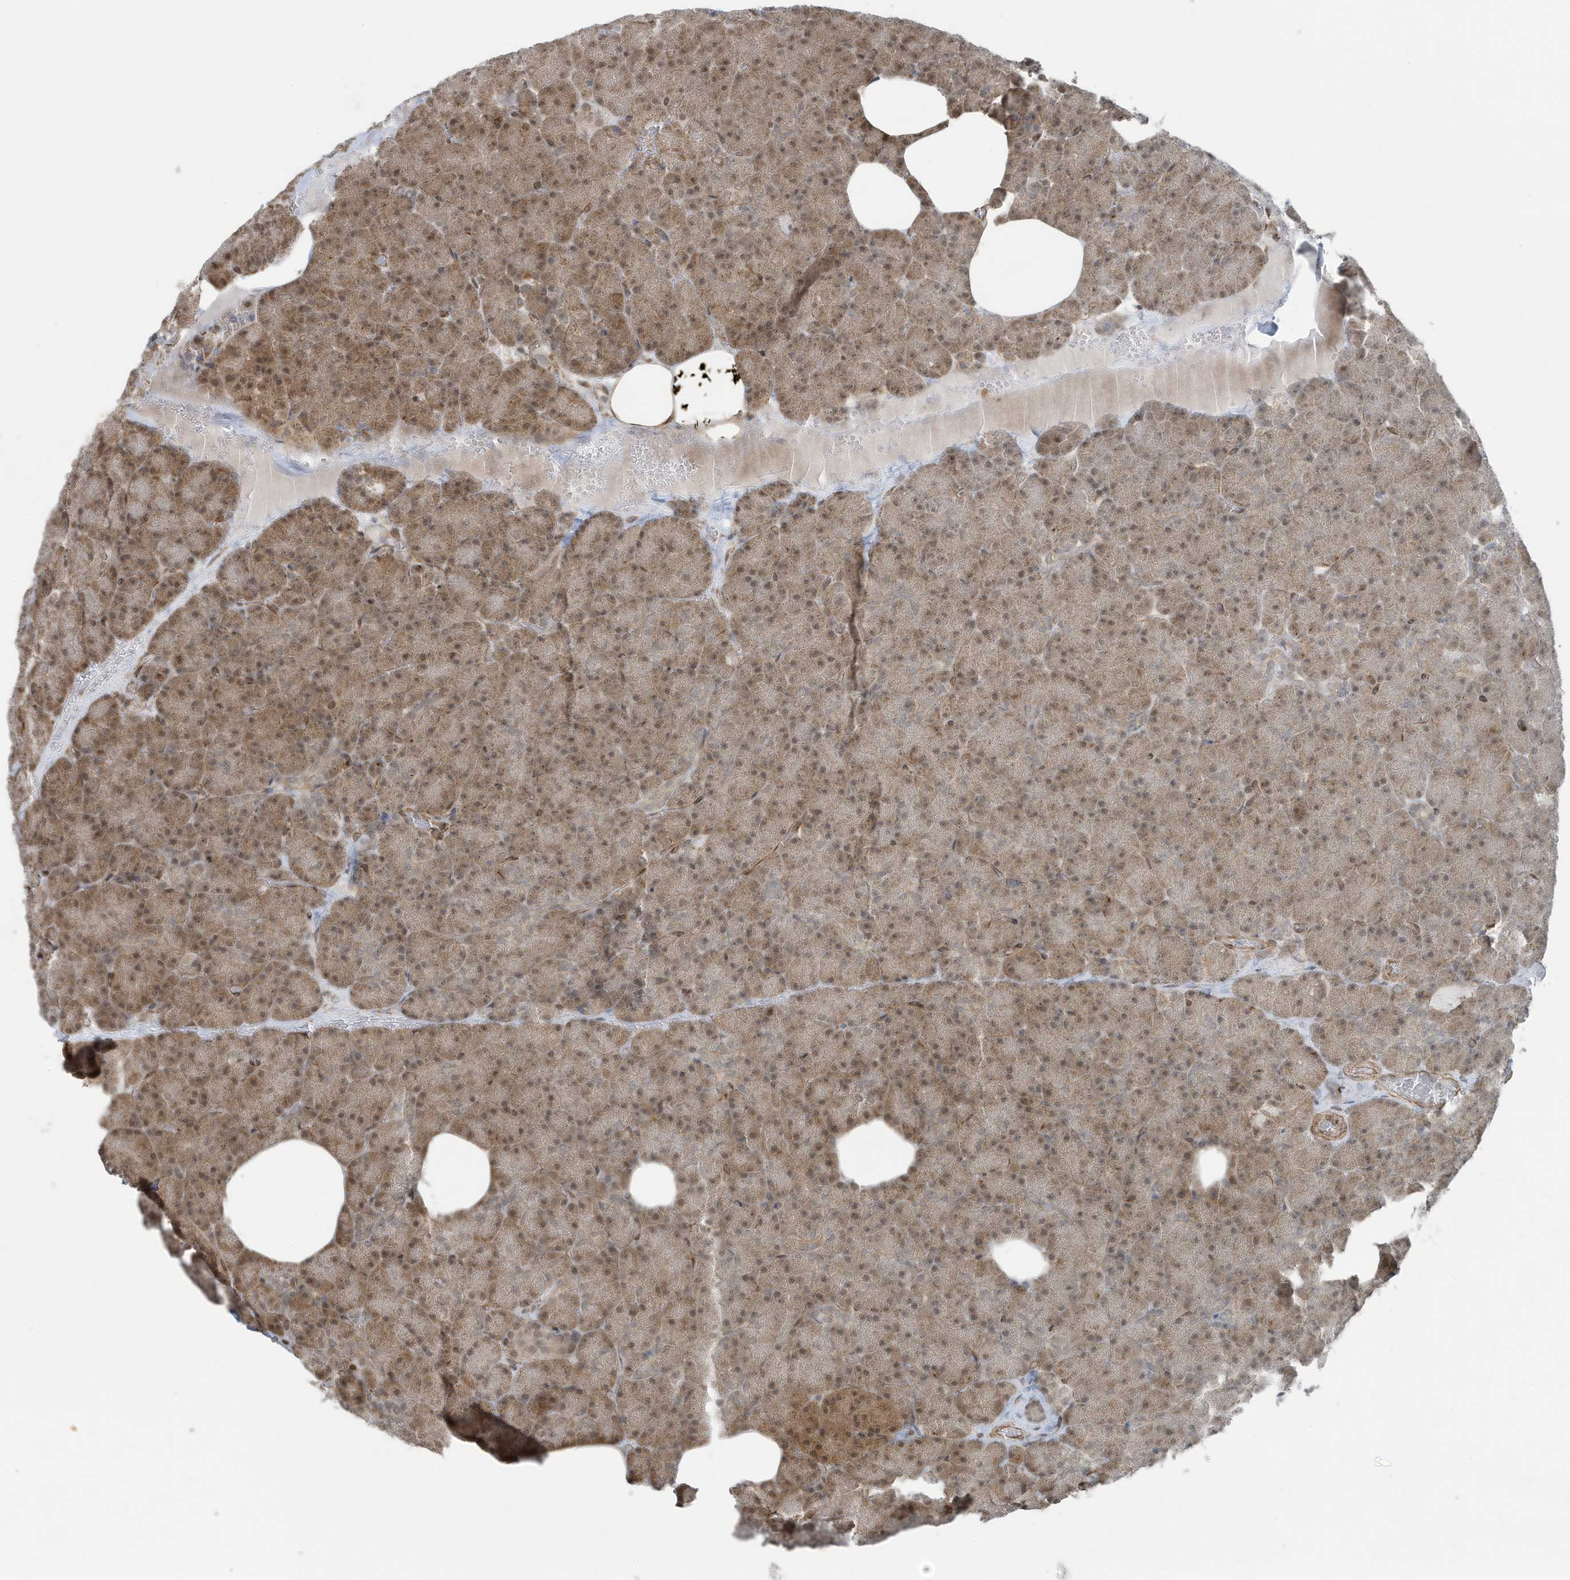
{"staining": {"intensity": "moderate", "quantity": ">75%", "location": "cytoplasmic/membranous,nuclear"}, "tissue": "pancreas", "cell_type": "Exocrine glandular cells", "image_type": "normal", "snomed": [{"axis": "morphology", "description": "Normal tissue, NOS"}, {"axis": "morphology", "description": "Carcinoid, malignant, NOS"}, {"axis": "topography", "description": "Pancreas"}], "caption": "IHC of benign human pancreas exhibits medium levels of moderate cytoplasmic/membranous,nuclear expression in approximately >75% of exocrine glandular cells.", "gene": "CHCHD4", "patient": {"sex": "female", "age": 35}}